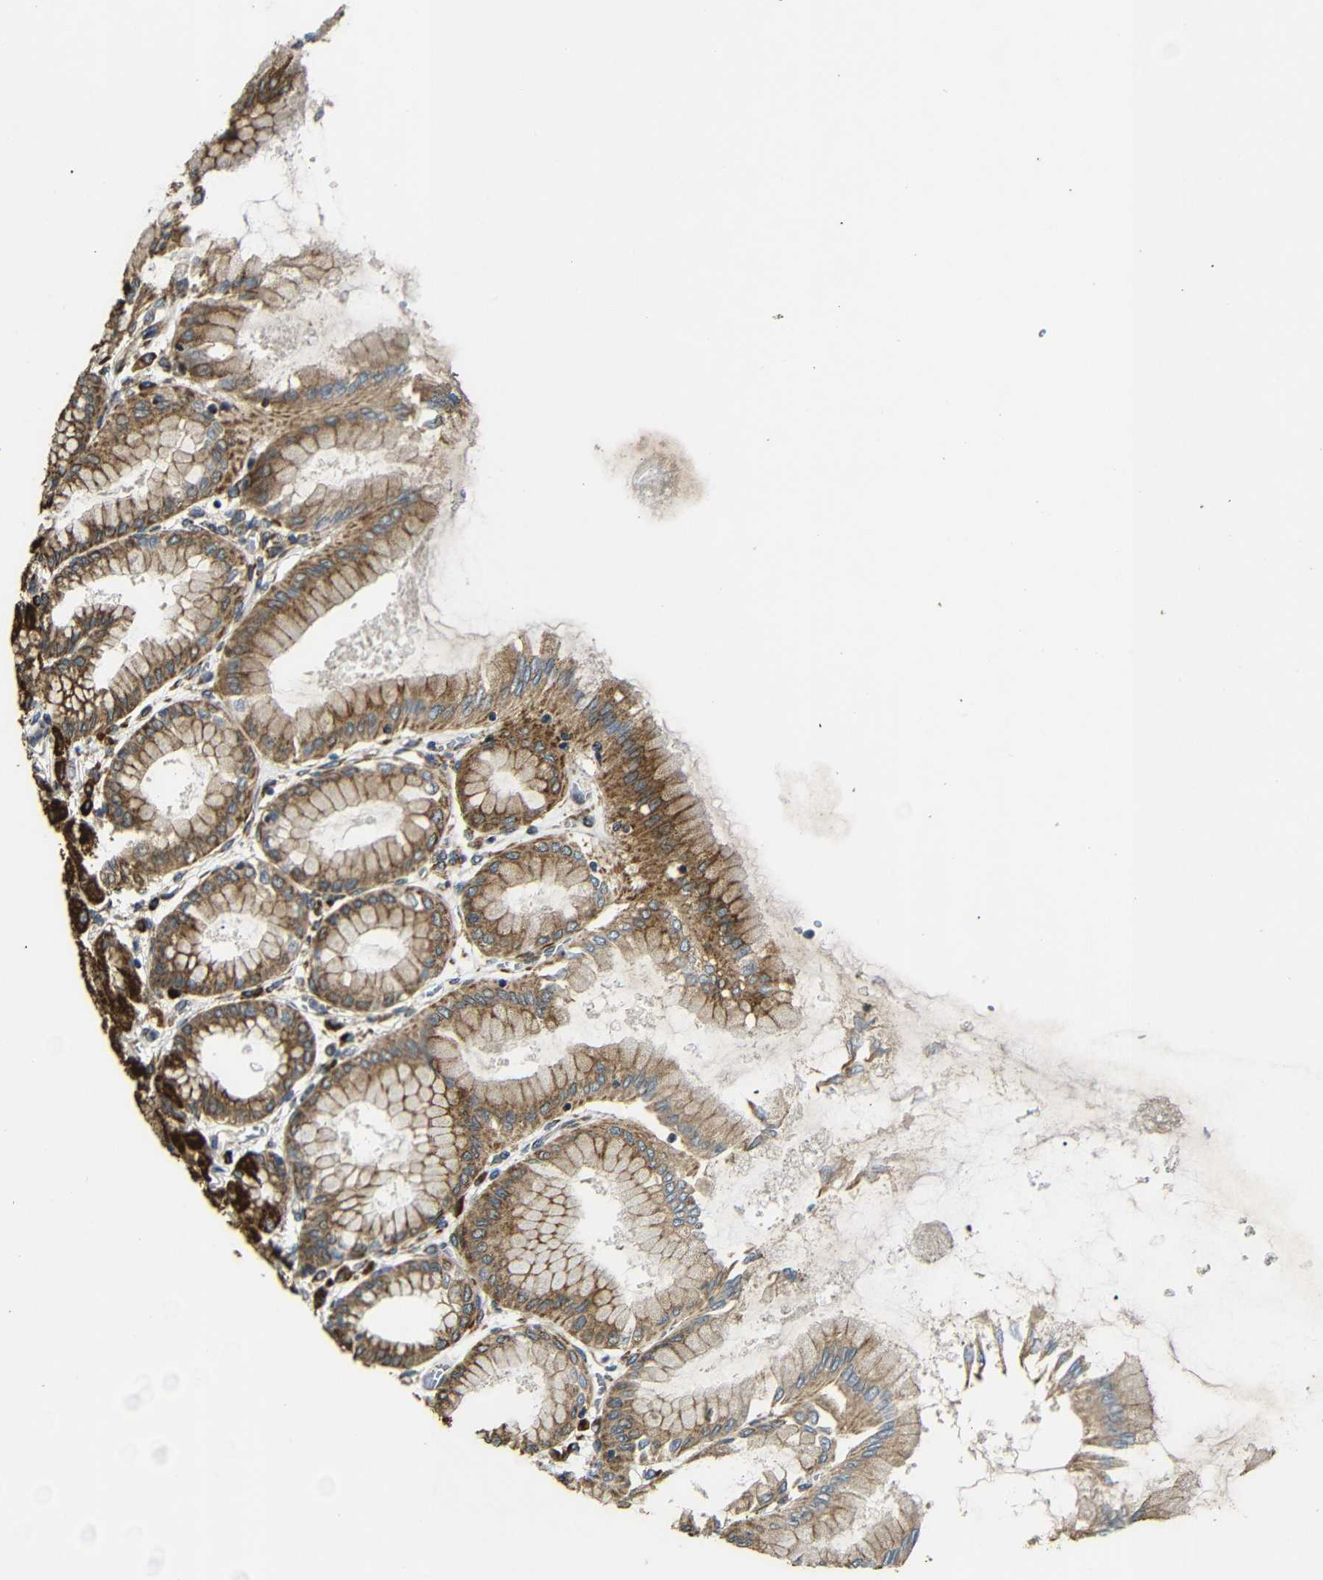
{"staining": {"intensity": "strong", "quantity": ">75%", "location": "cytoplasmic/membranous"}, "tissue": "stomach", "cell_type": "Glandular cells", "image_type": "normal", "snomed": [{"axis": "morphology", "description": "Normal tissue, NOS"}, {"axis": "topography", "description": "Stomach, upper"}], "caption": "Brown immunohistochemical staining in benign human stomach demonstrates strong cytoplasmic/membranous expression in approximately >75% of glandular cells. (DAB IHC, brown staining for protein, blue staining for nuclei).", "gene": "KANK4", "patient": {"sex": "female", "age": 56}}